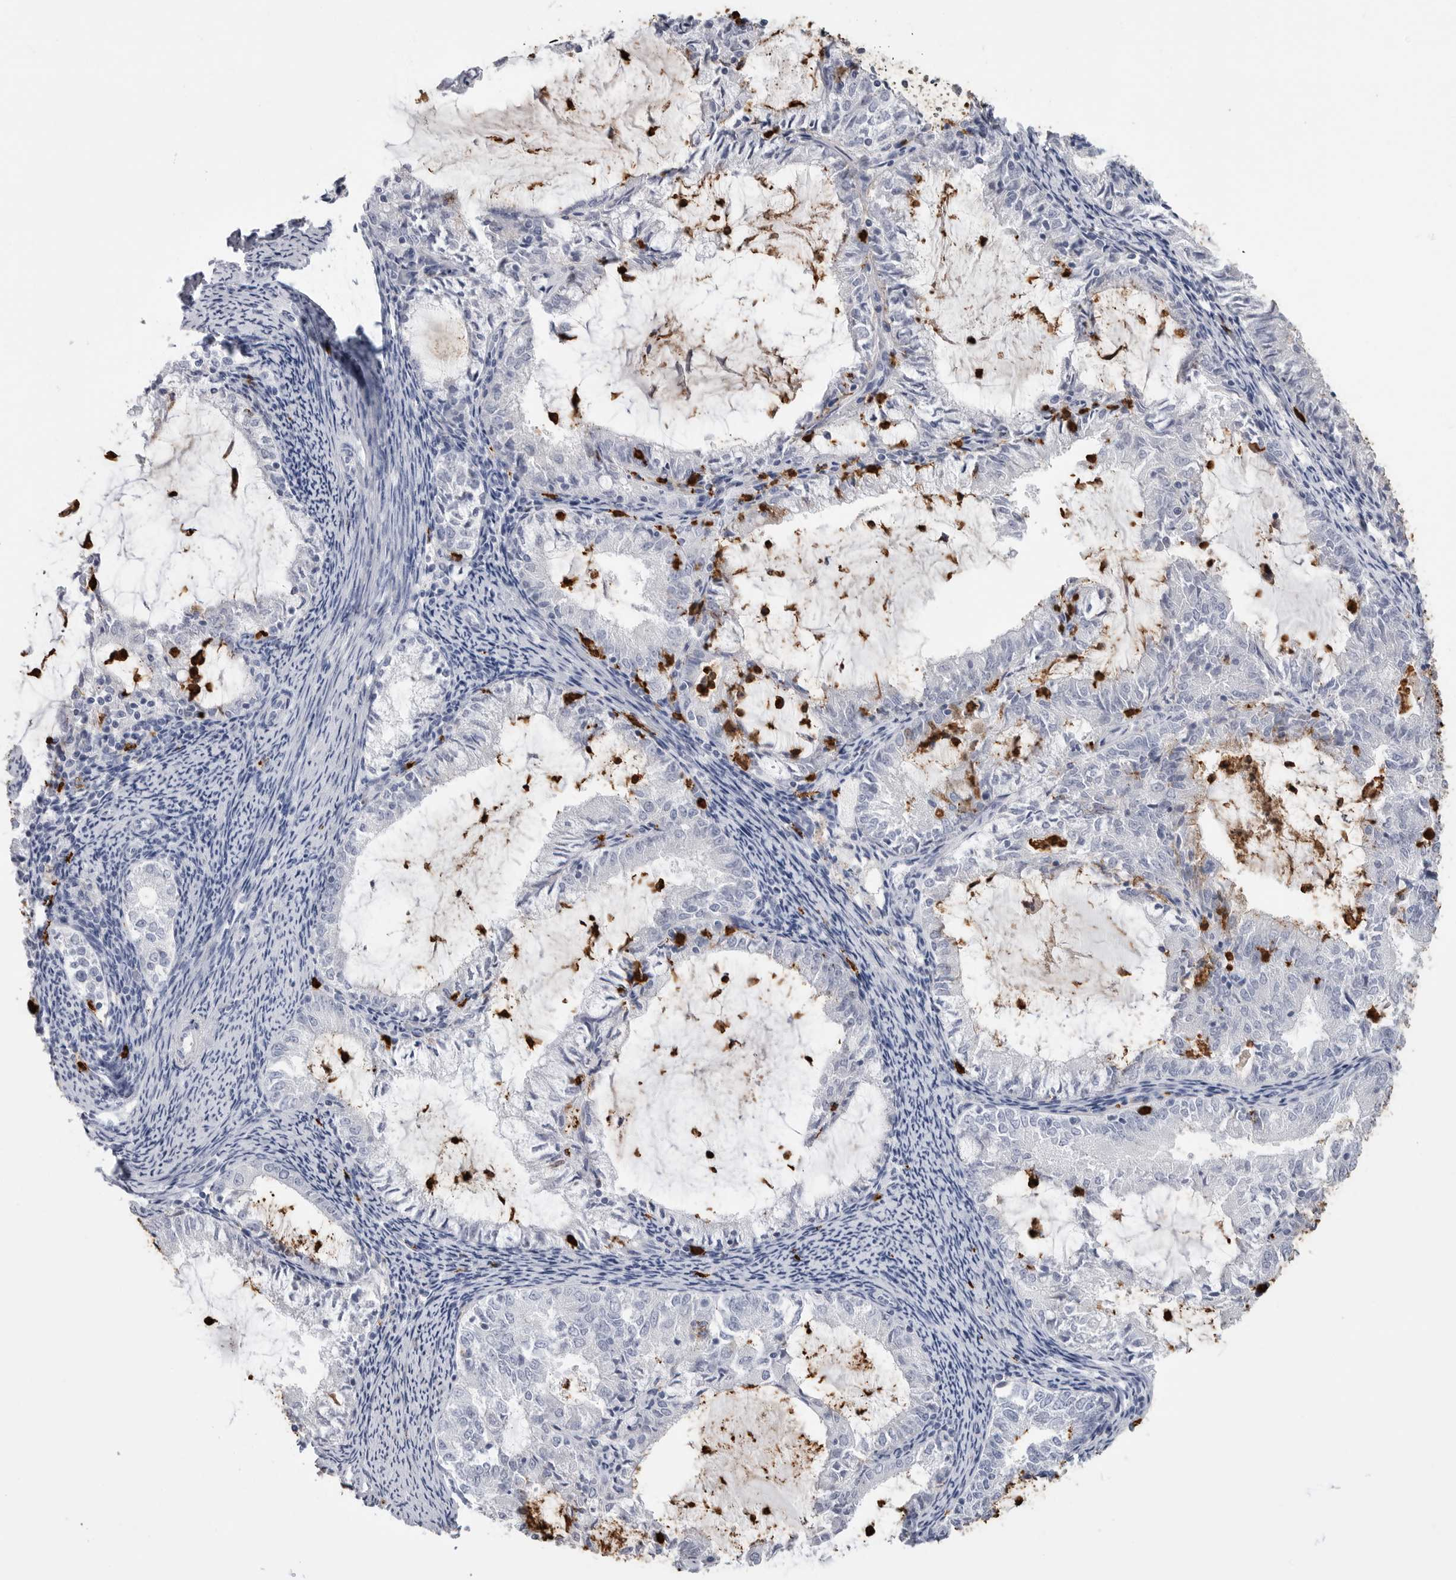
{"staining": {"intensity": "negative", "quantity": "none", "location": "none"}, "tissue": "endometrial cancer", "cell_type": "Tumor cells", "image_type": "cancer", "snomed": [{"axis": "morphology", "description": "Adenocarcinoma, NOS"}, {"axis": "topography", "description": "Endometrium"}], "caption": "Tumor cells are negative for protein expression in human endometrial cancer (adenocarcinoma).", "gene": "CYB561D1", "patient": {"sex": "female", "age": 57}}